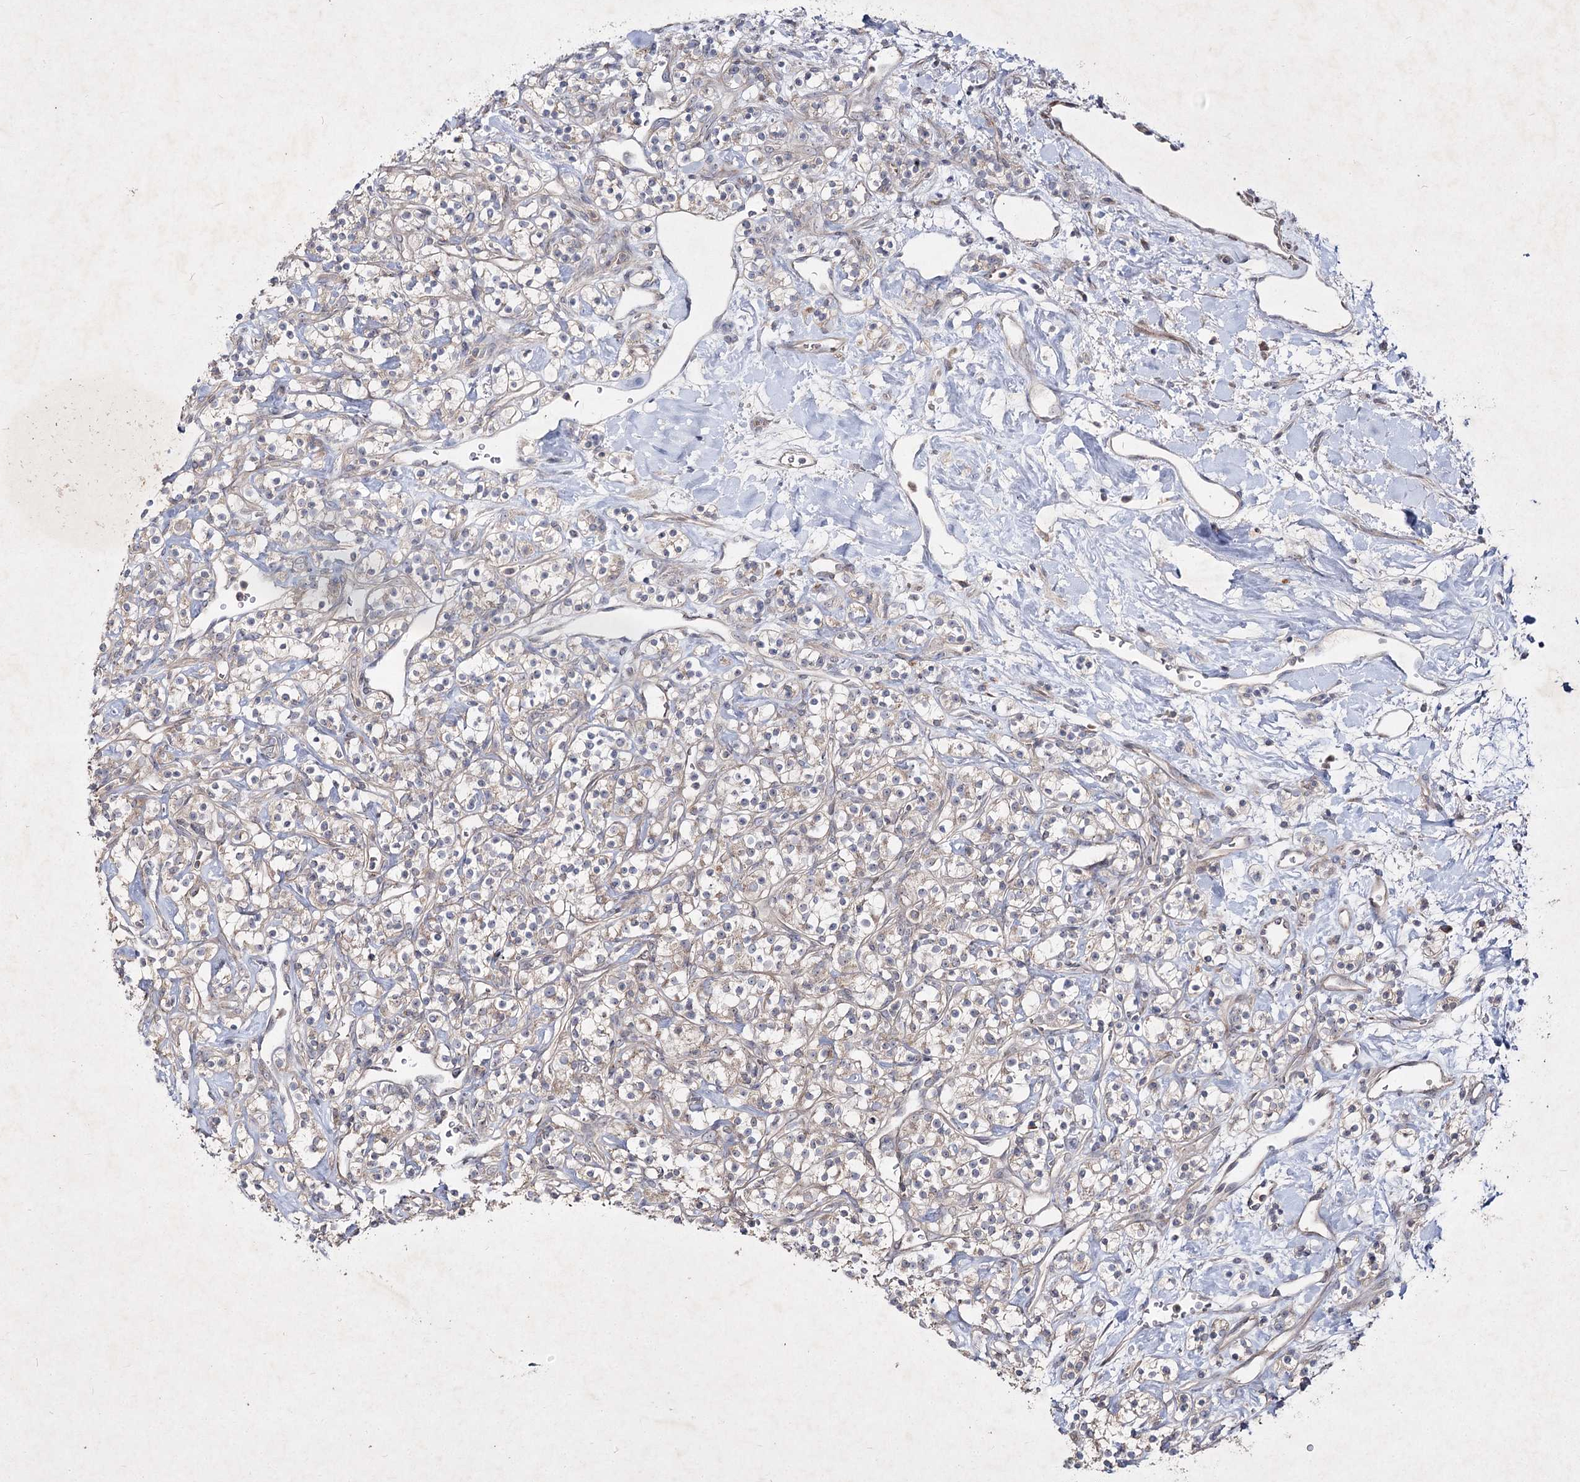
{"staining": {"intensity": "negative", "quantity": "none", "location": "none"}, "tissue": "renal cancer", "cell_type": "Tumor cells", "image_type": "cancer", "snomed": [{"axis": "morphology", "description": "Adenocarcinoma, NOS"}, {"axis": "topography", "description": "Kidney"}], "caption": "Renal cancer was stained to show a protein in brown. There is no significant expression in tumor cells. (DAB (3,3'-diaminobenzidine) immunohistochemistry visualized using brightfield microscopy, high magnification).", "gene": "CIB2", "patient": {"sex": "male", "age": 77}}